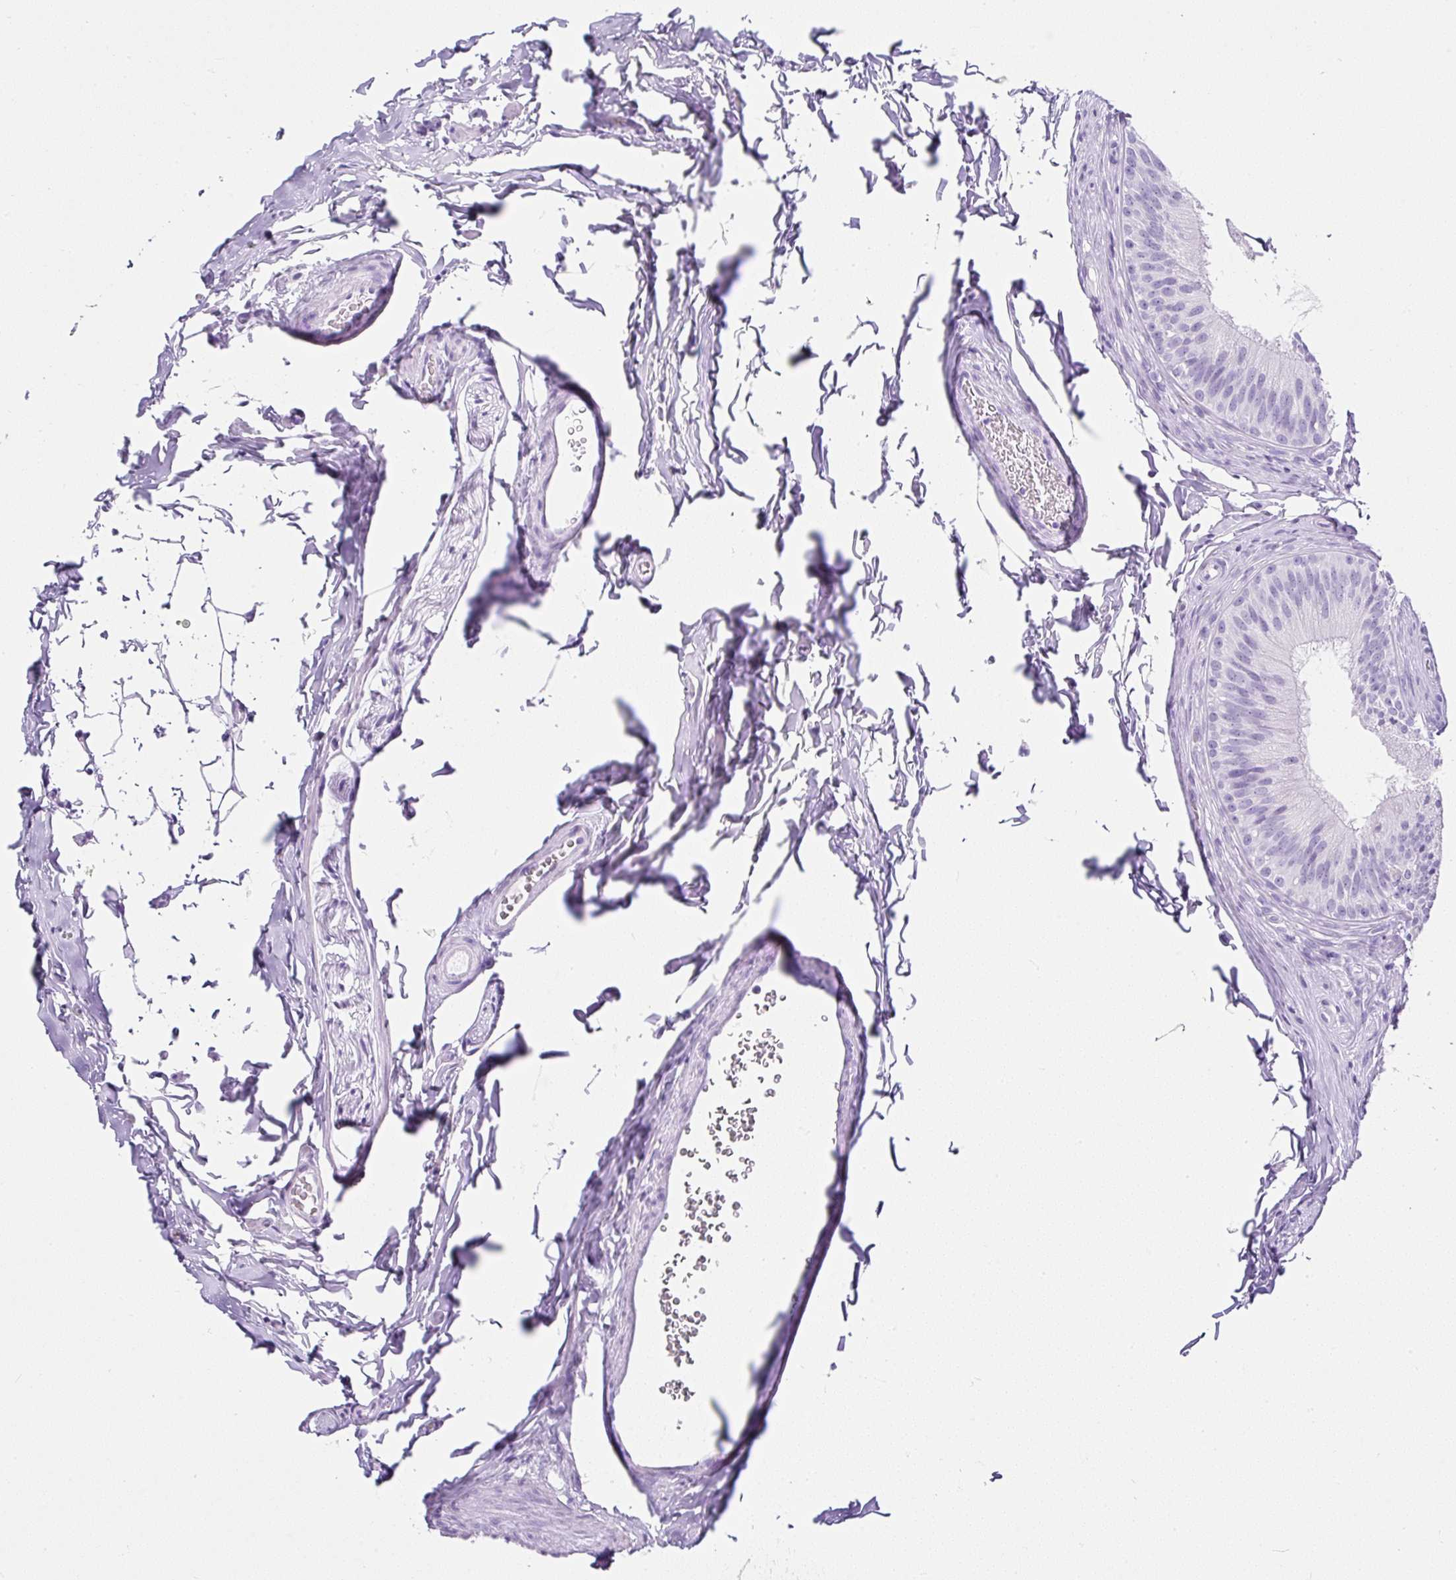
{"staining": {"intensity": "negative", "quantity": "none", "location": "none"}, "tissue": "epididymis", "cell_type": "Glandular cells", "image_type": "normal", "snomed": [{"axis": "morphology", "description": "Normal tissue, NOS"}, {"axis": "topography", "description": "Epididymis"}], "caption": "High power microscopy micrograph of an immunohistochemistry micrograph of unremarkable epididymis, revealing no significant positivity in glandular cells.", "gene": "SERPINB3", "patient": {"sex": "male", "age": 24}}